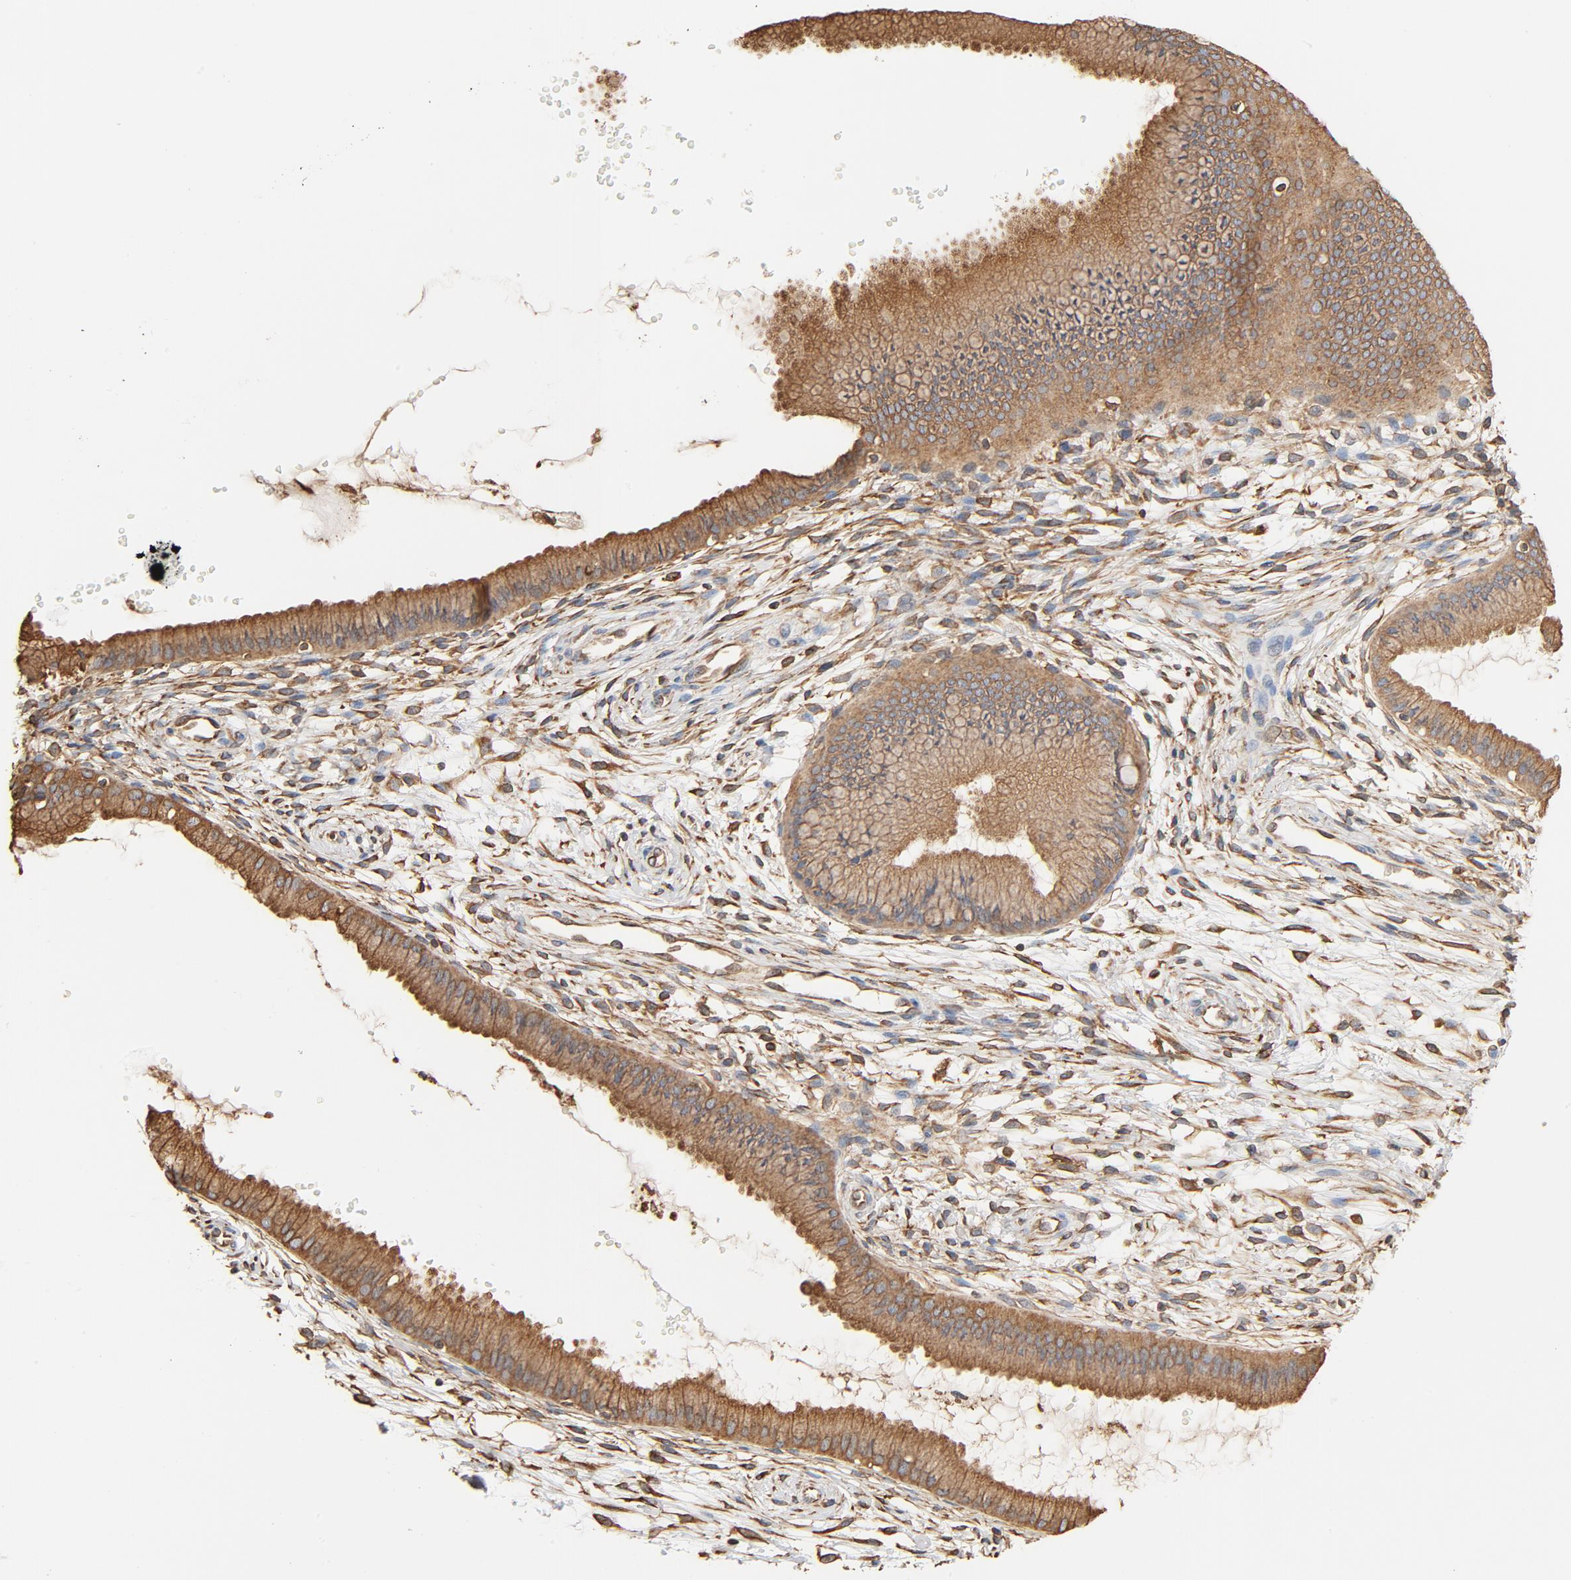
{"staining": {"intensity": "moderate", "quantity": ">75%", "location": "cytoplasmic/membranous"}, "tissue": "cervix", "cell_type": "Glandular cells", "image_type": "normal", "snomed": [{"axis": "morphology", "description": "Normal tissue, NOS"}, {"axis": "topography", "description": "Cervix"}], "caption": "DAB (3,3'-diaminobenzidine) immunohistochemical staining of benign cervix shows moderate cytoplasmic/membranous protein staining in about >75% of glandular cells.", "gene": "BCAP31", "patient": {"sex": "female", "age": 39}}